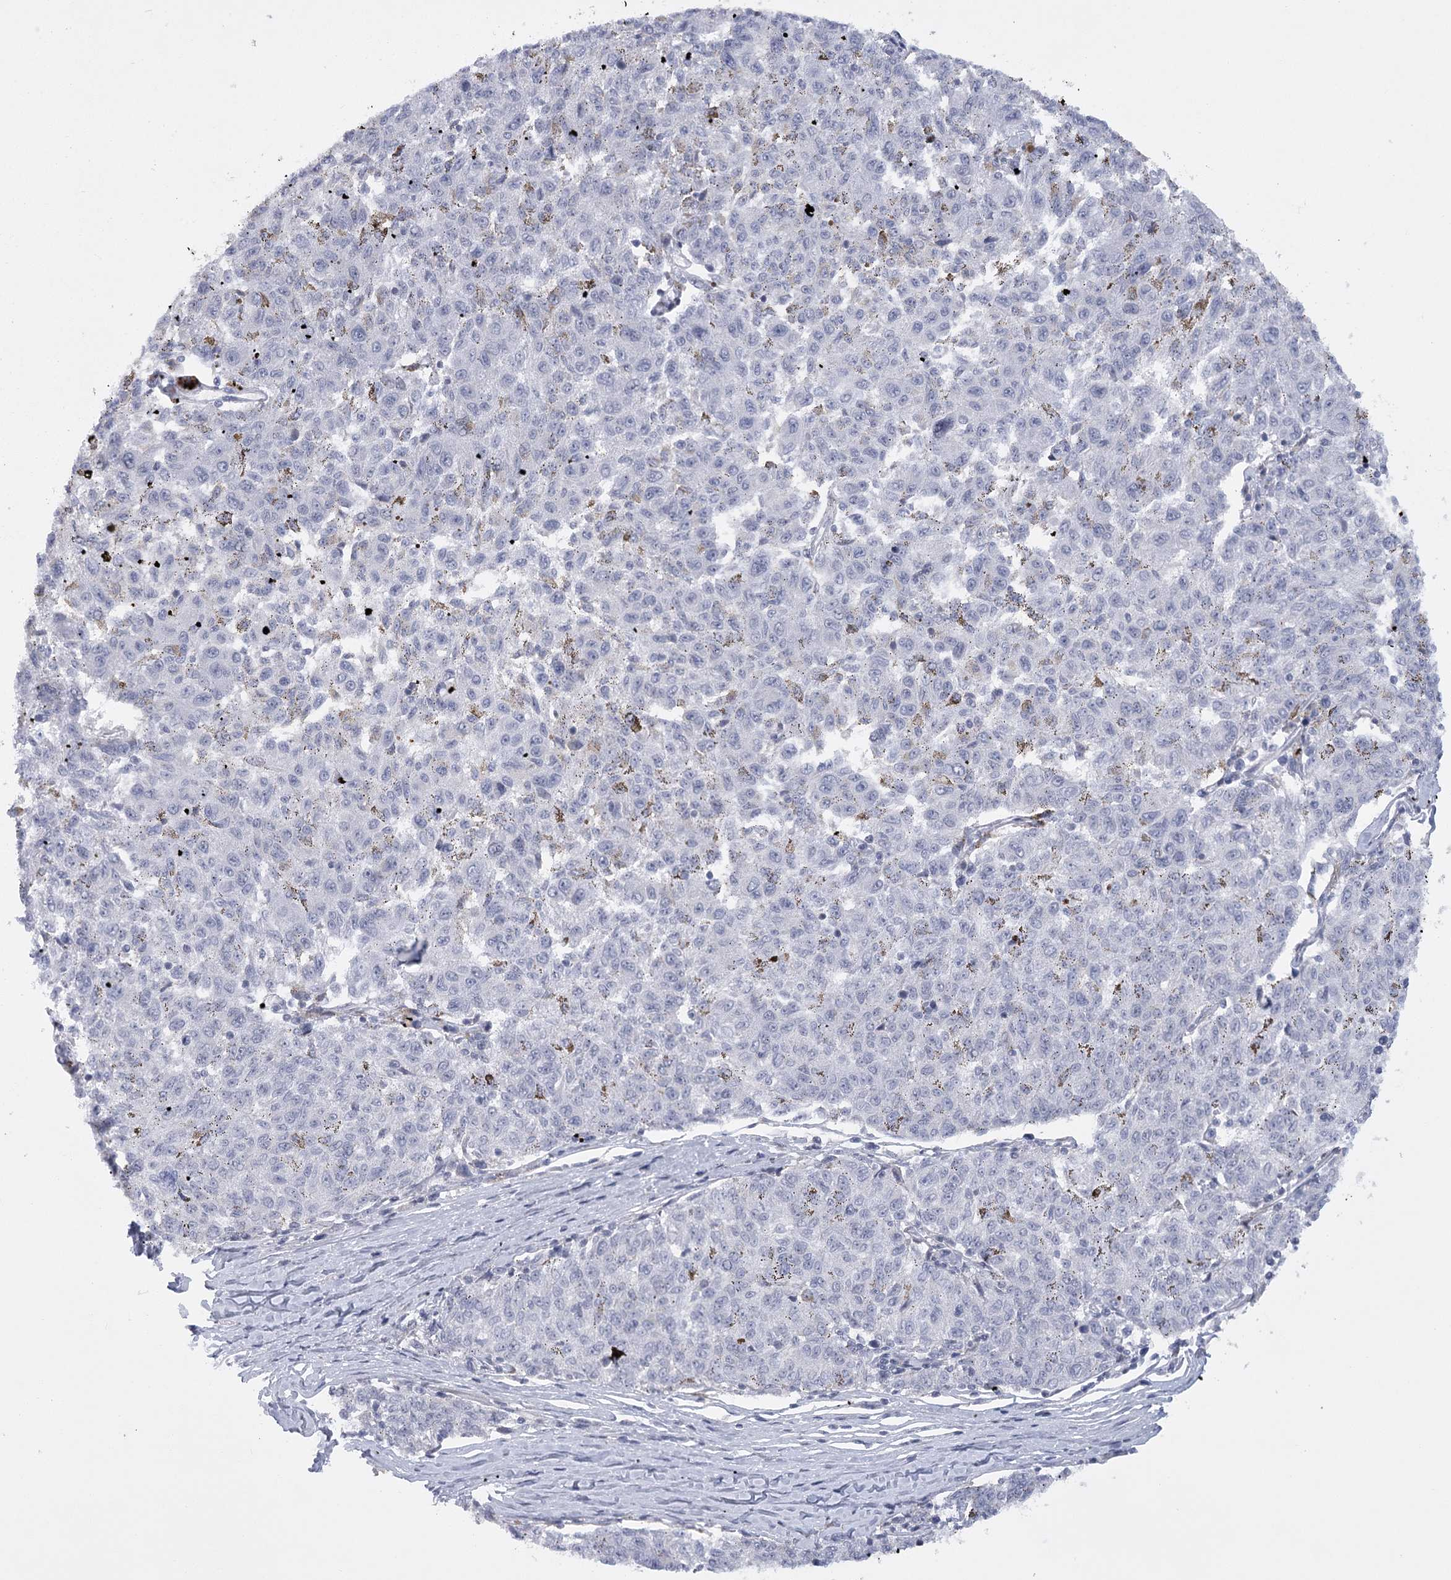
{"staining": {"intensity": "negative", "quantity": "none", "location": "none"}, "tissue": "melanoma", "cell_type": "Tumor cells", "image_type": "cancer", "snomed": [{"axis": "morphology", "description": "Malignant melanoma, NOS"}, {"axis": "topography", "description": "Skin"}], "caption": "The IHC photomicrograph has no significant positivity in tumor cells of malignant melanoma tissue.", "gene": "FAM76B", "patient": {"sex": "female", "age": 72}}